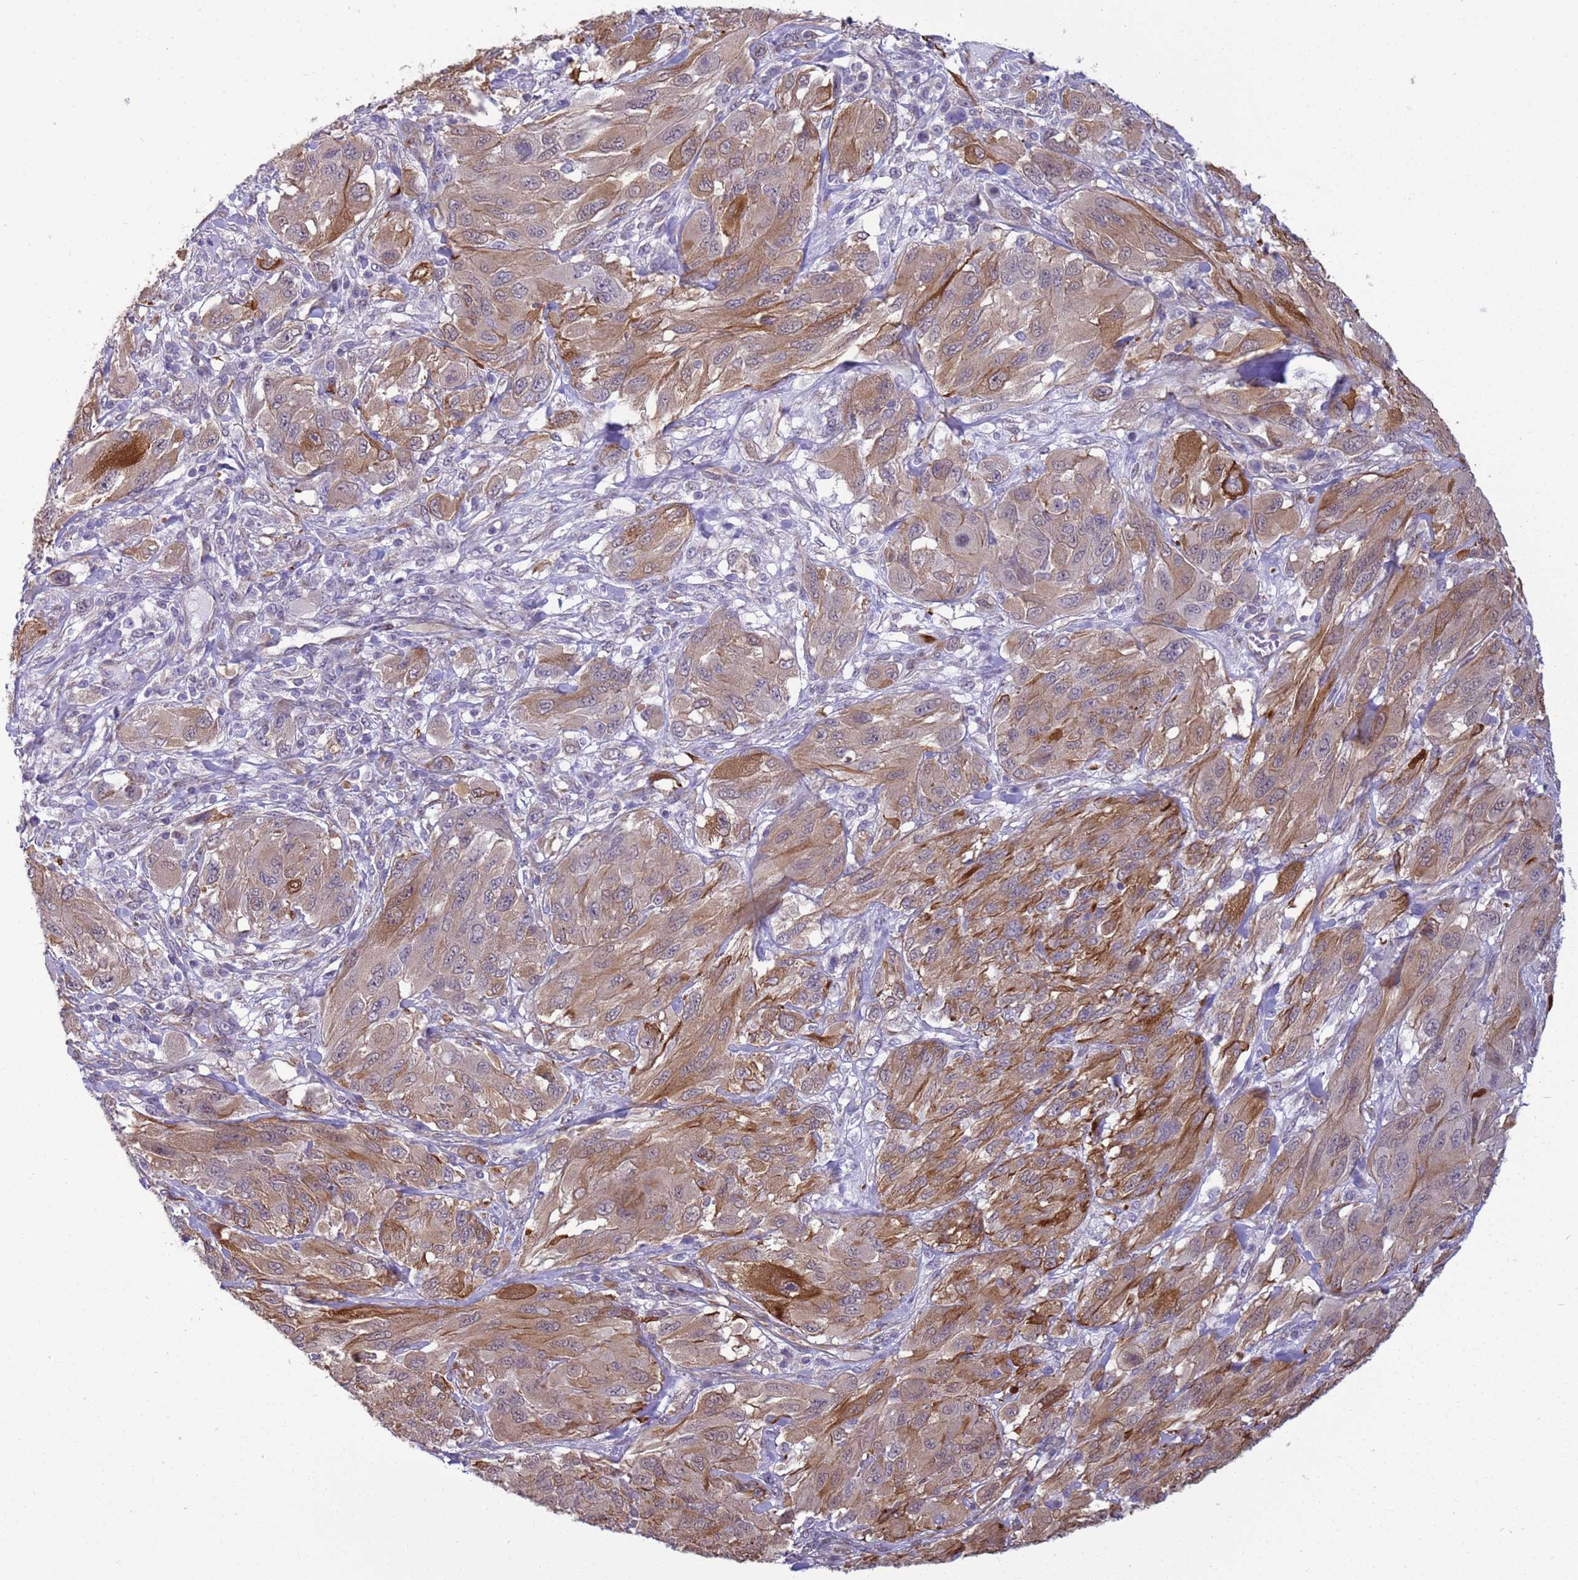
{"staining": {"intensity": "moderate", "quantity": ">75%", "location": "cytoplasmic/membranous"}, "tissue": "melanoma", "cell_type": "Tumor cells", "image_type": "cancer", "snomed": [{"axis": "morphology", "description": "Malignant melanoma, NOS"}, {"axis": "topography", "description": "Skin"}], "caption": "Immunohistochemical staining of human melanoma exhibits medium levels of moderate cytoplasmic/membranous protein staining in approximately >75% of tumor cells.", "gene": "ITGB4", "patient": {"sex": "female", "age": 91}}